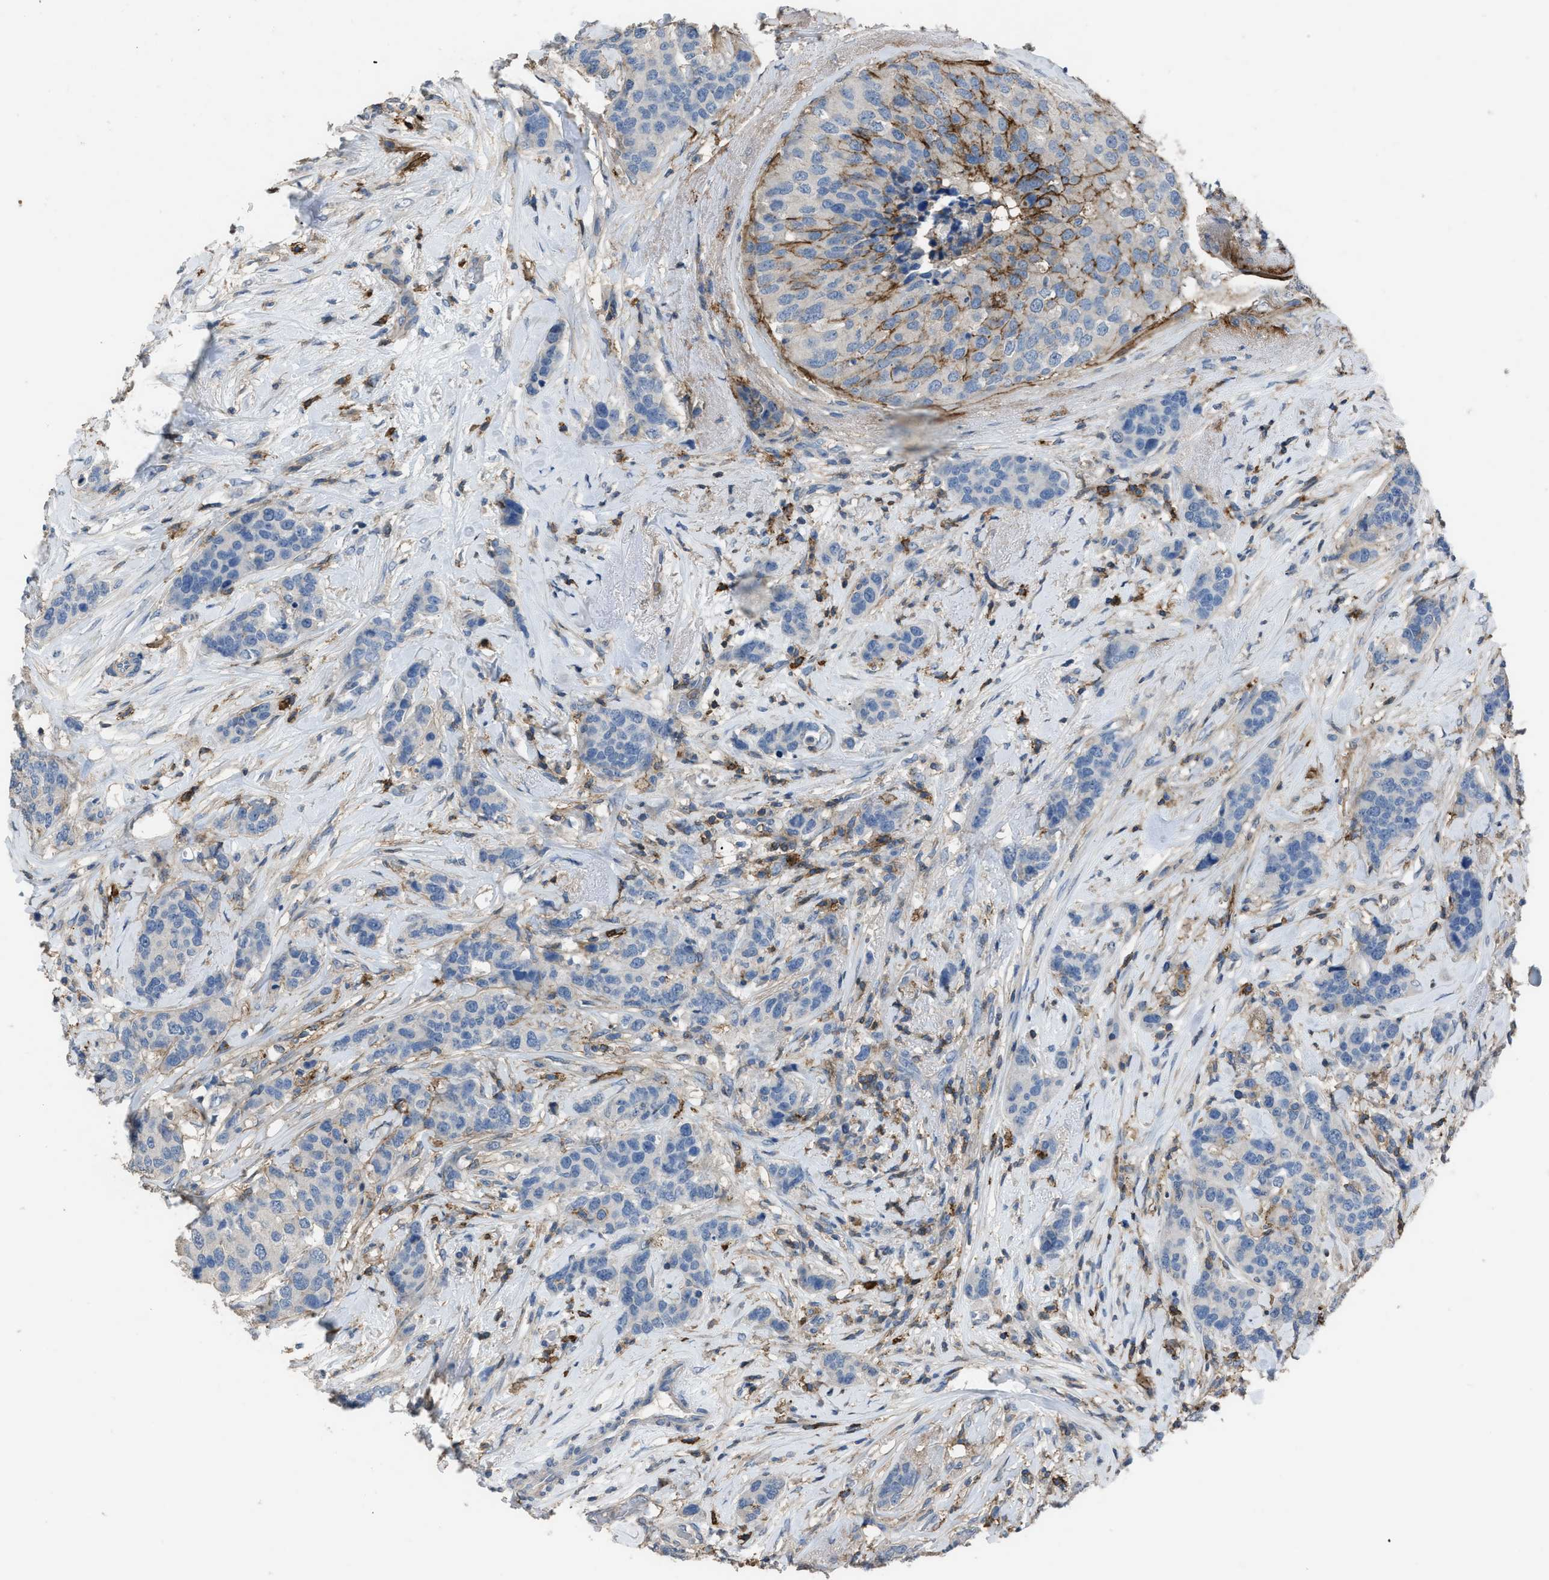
{"staining": {"intensity": "negative", "quantity": "none", "location": "none"}, "tissue": "breast cancer", "cell_type": "Tumor cells", "image_type": "cancer", "snomed": [{"axis": "morphology", "description": "Lobular carcinoma"}, {"axis": "topography", "description": "Breast"}], "caption": "There is no significant expression in tumor cells of lobular carcinoma (breast). (DAB (3,3'-diaminobenzidine) immunohistochemistry visualized using brightfield microscopy, high magnification).", "gene": "OR51E1", "patient": {"sex": "female", "age": 59}}